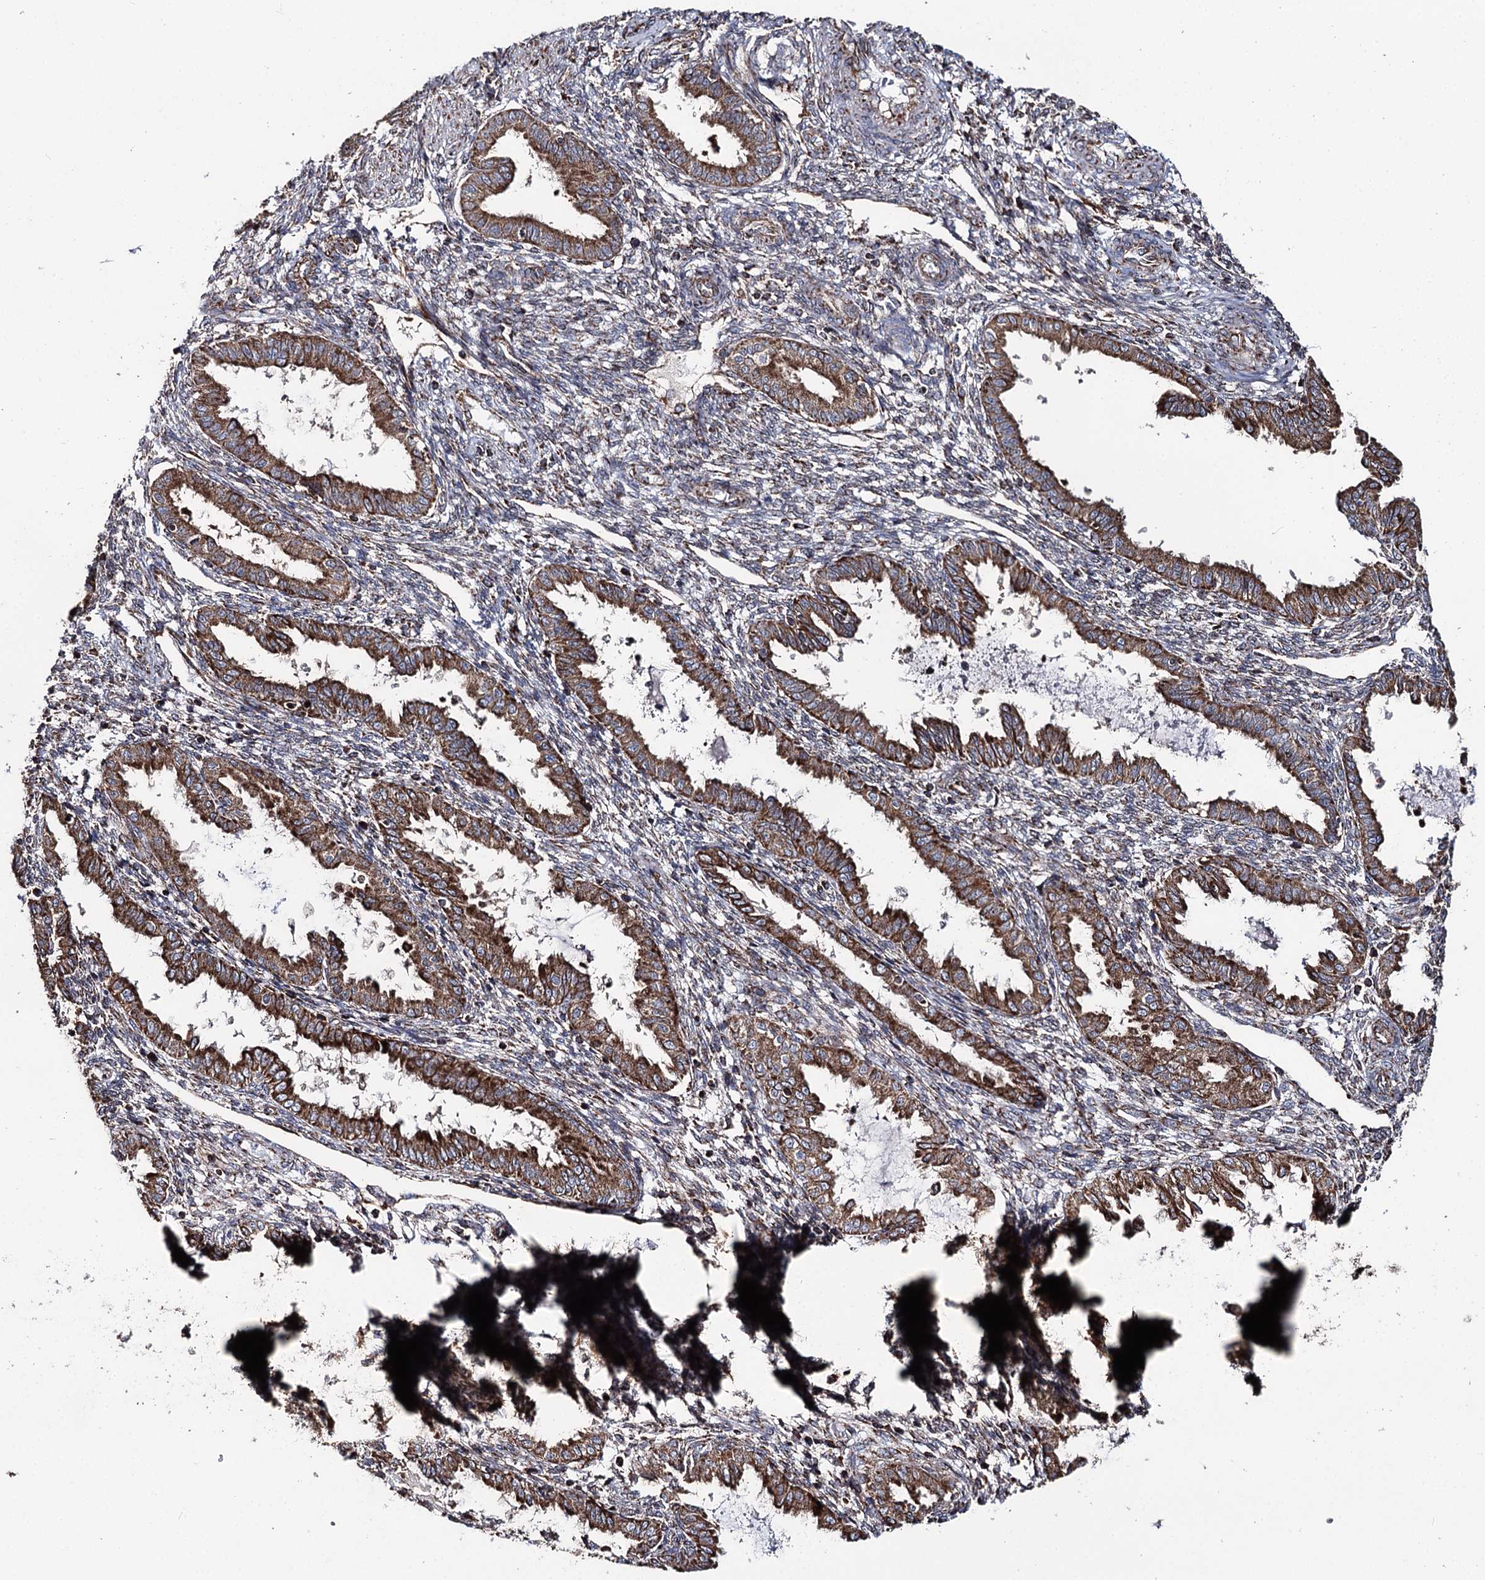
{"staining": {"intensity": "moderate", "quantity": "<25%", "location": "cytoplasmic/membranous"}, "tissue": "endometrium", "cell_type": "Cells in endometrial stroma", "image_type": "normal", "snomed": [{"axis": "morphology", "description": "Normal tissue, NOS"}, {"axis": "topography", "description": "Endometrium"}], "caption": "High-power microscopy captured an immunohistochemistry histopathology image of normal endometrium, revealing moderate cytoplasmic/membranous expression in about <25% of cells in endometrial stroma.", "gene": "MSANTD2", "patient": {"sex": "female", "age": 33}}